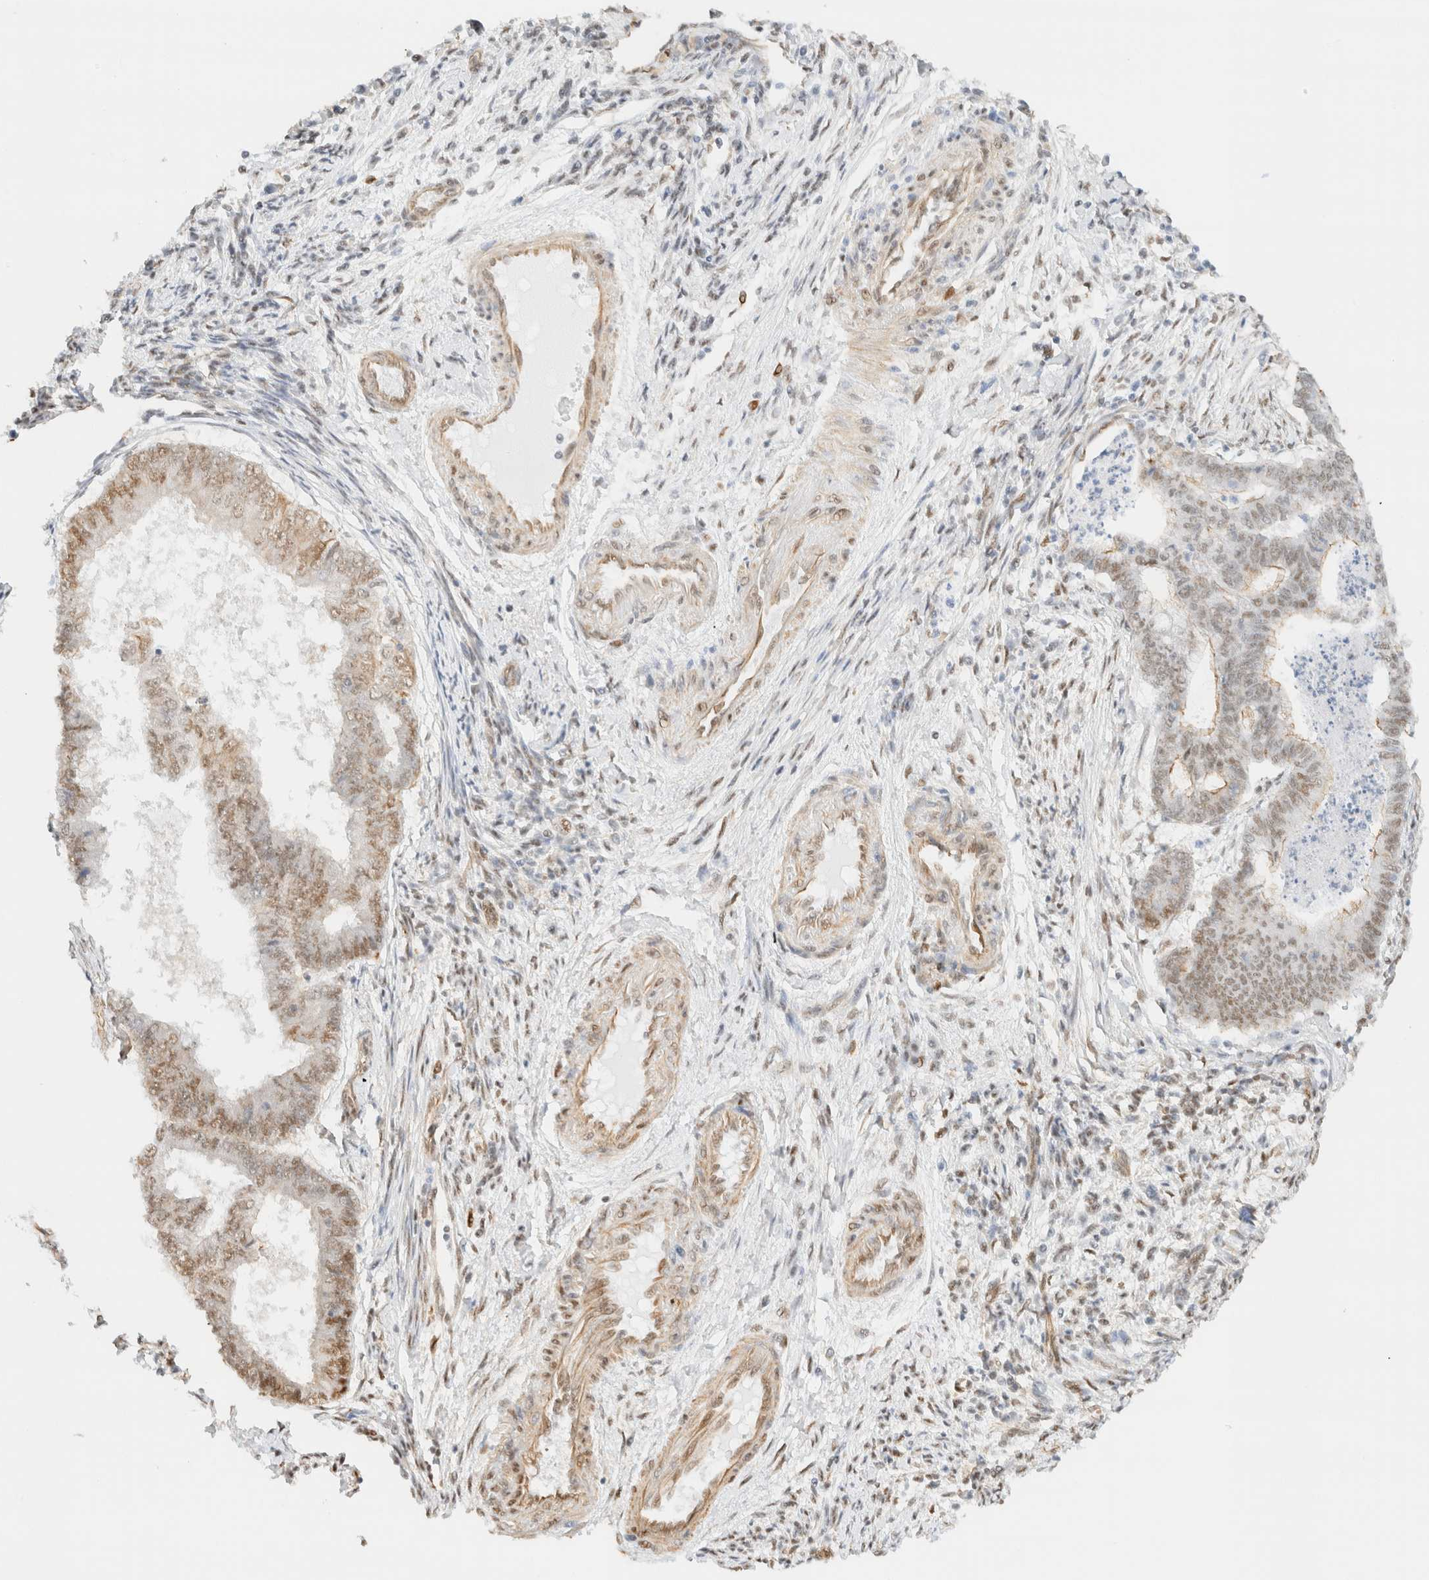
{"staining": {"intensity": "moderate", "quantity": "25%-75%", "location": "nuclear"}, "tissue": "endometrial cancer", "cell_type": "Tumor cells", "image_type": "cancer", "snomed": [{"axis": "morphology", "description": "Polyp, NOS"}, {"axis": "morphology", "description": "Adenocarcinoma, NOS"}, {"axis": "morphology", "description": "Adenoma, NOS"}, {"axis": "topography", "description": "Endometrium"}], "caption": "Immunohistochemical staining of human adenocarcinoma (endometrial) demonstrates medium levels of moderate nuclear protein positivity in approximately 25%-75% of tumor cells.", "gene": "ARID5A", "patient": {"sex": "female", "age": 79}}